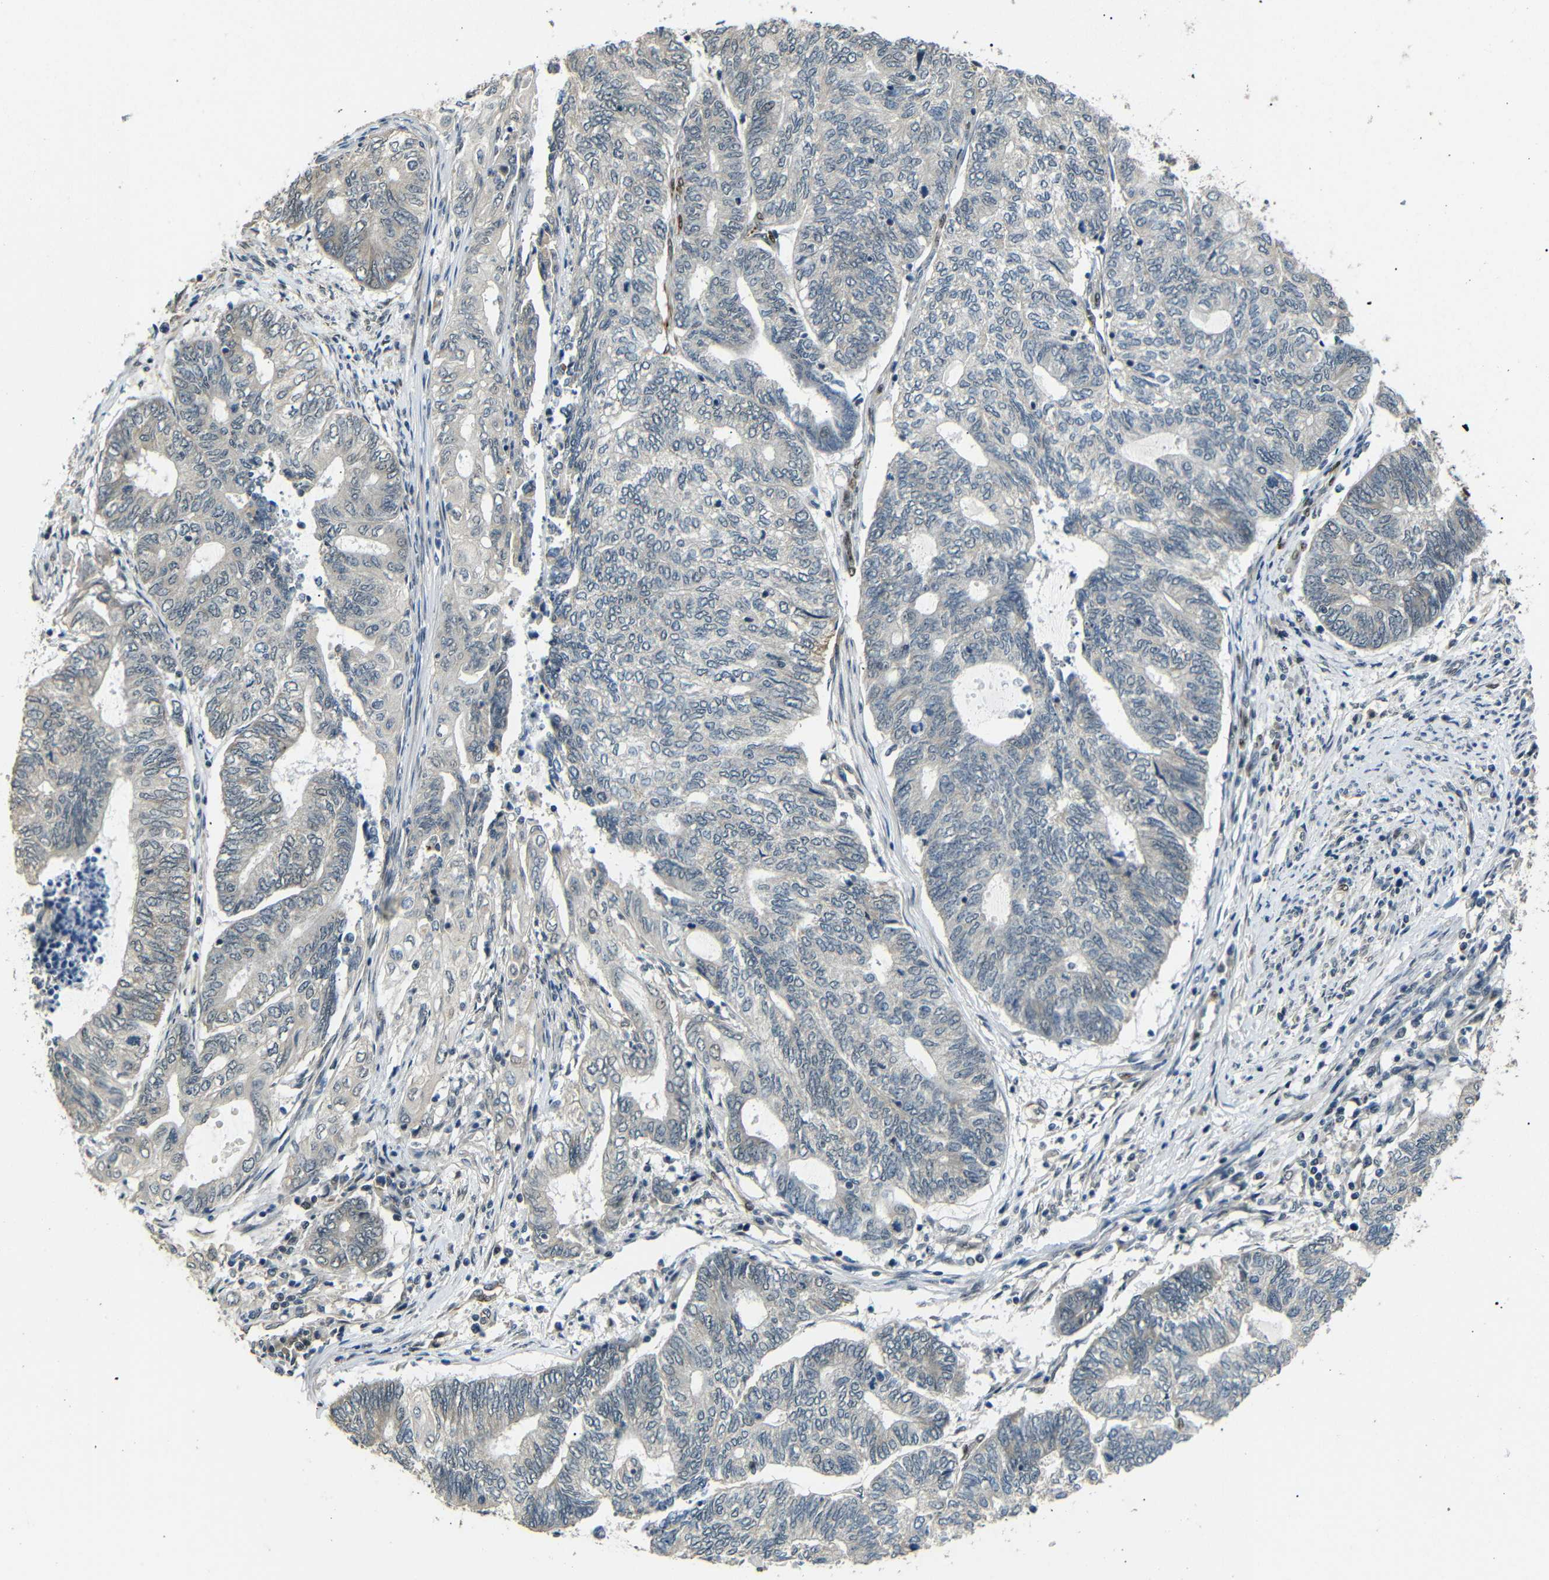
{"staining": {"intensity": "negative", "quantity": "none", "location": "none"}, "tissue": "endometrial cancer", "cell_type": "Tumor cells", "image_type": "cancer", "snomed": [{"axis": "morphology", "description": "Adenocarcinoma, NOS"}, {"axis": "topography", "description": "Uterus"}, {"axis": "topography", "description": "Endometrium"}], "caption": "DAB immunohistochemical staining of human endometrial adenocarcinoma shows no significant staining in tumor cells. The staining is performed using DAB brown chromogen with nuclei counter-stained in using hematoxylin.", "gene": "TBX2", "patient": {"sex": "female", "age": 70}}